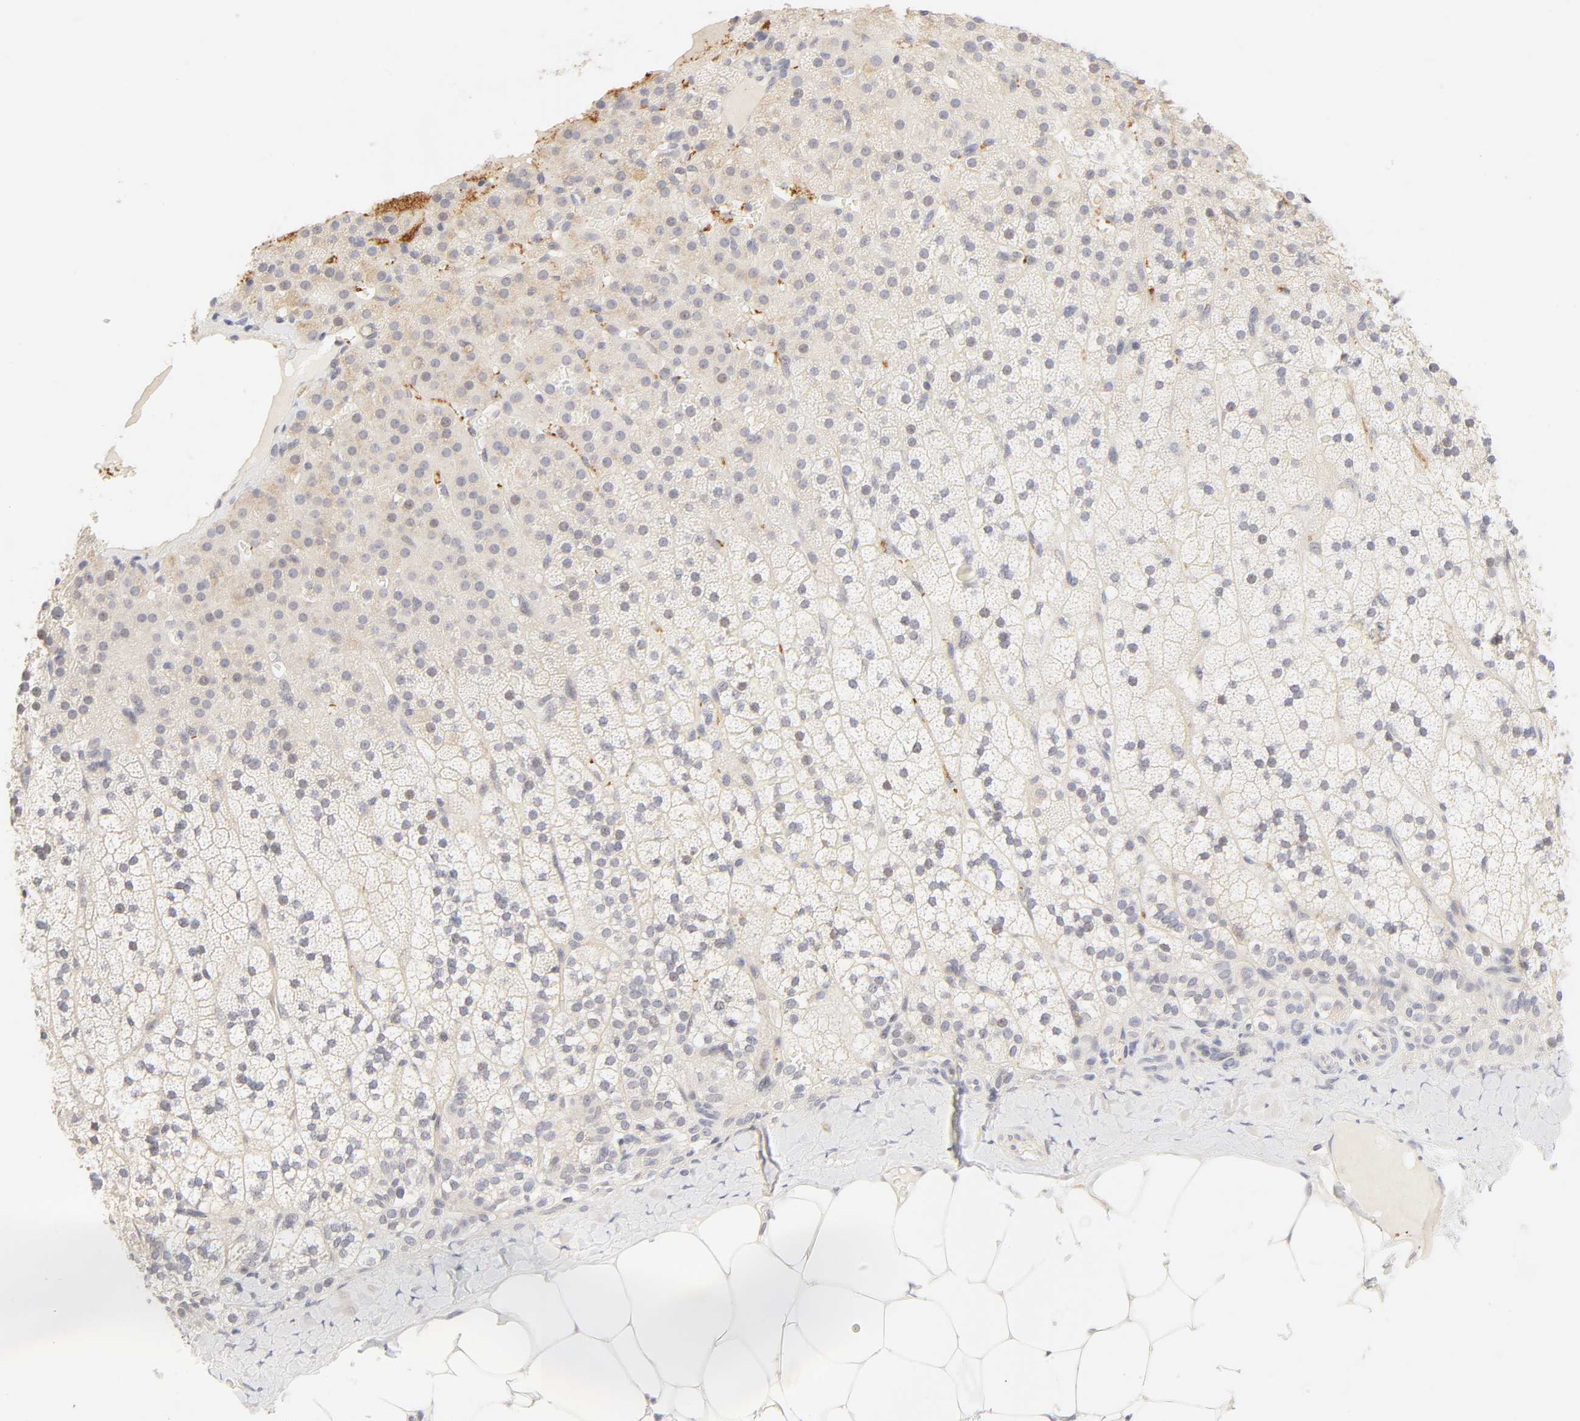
{"staining": {"intensity": "moderate", "quantity": "25%-75%", "location": "cytoplasmic/membranous"}, "tissue": "adrenal gland", "cell_type": "Glandular cells", "image_type": "normal", "snomed": [{"axis": "morphology", "description": "Normal tissue, NOS"}, {"axis": "topography", "description": "Adrenal gland"}], "caption": "This photomicrograph demonstrates immunohistochemistry staining of unremarkable adrenal gland, with medium moderate cytoplasmic/membranous positivity in about 25%-75% of glandular cells.", "gene": "CYP4B1", "patient": {"sex": "male", "age": 35}}